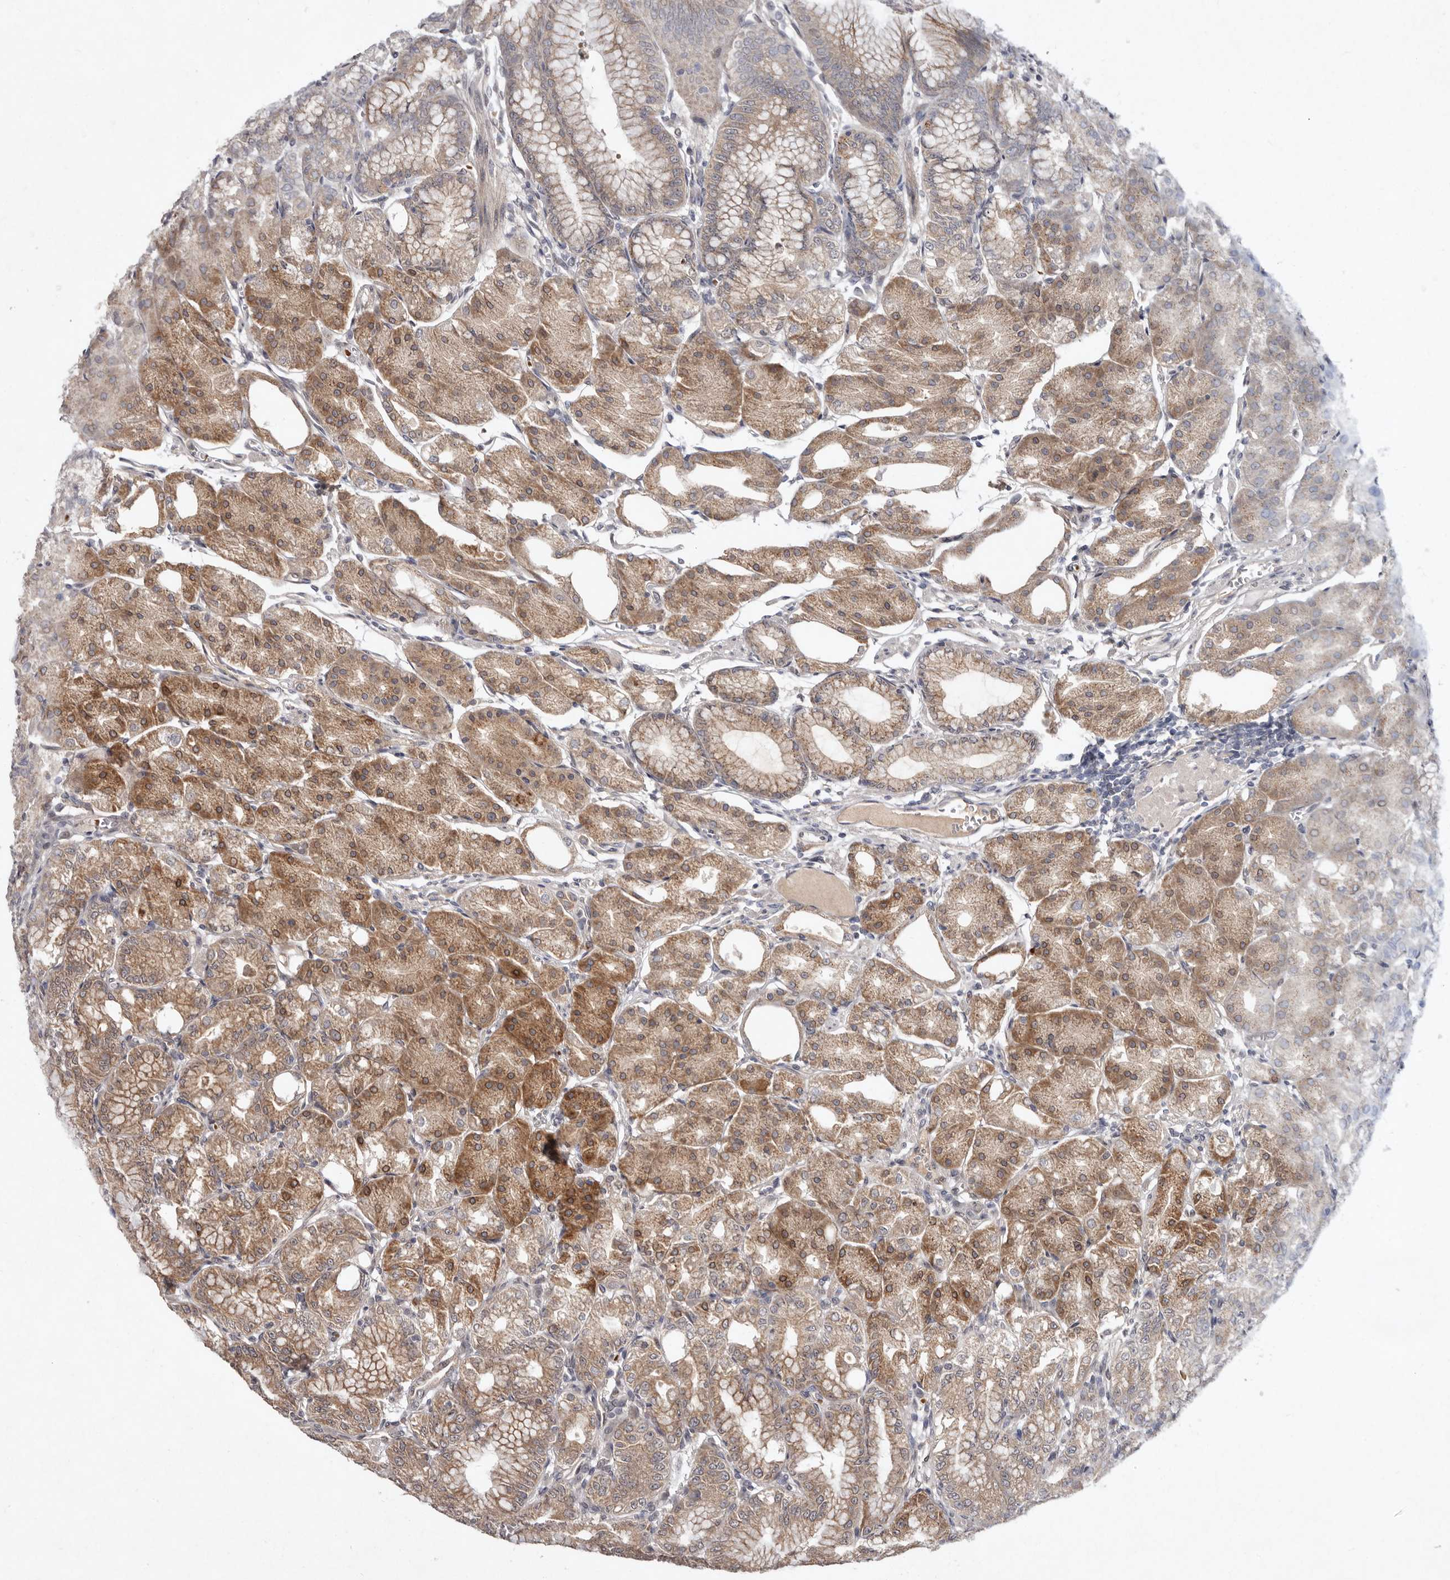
{"staining": {"intensity": "moderate", "quantity": "25%-75%", "location": "cytoplasmic/membranous,nuclear"}, "tissue": "stomach", "cell_type": "Glandular cells", "image_type": "normal", "snomed": [{"axis": "morphology", "description": "Normal tissue, NOS"}, {"axis": "topography", "description": "Stomach, lower"}], "caption": "Stomach stained for a protein (brown) shows moderate cytoplasmic/membranous,nuclear positive staining in approximately 25%-75% of glandular cells.", "gene": "ABL1", "patient": {"sex": "male", "age": 71}}